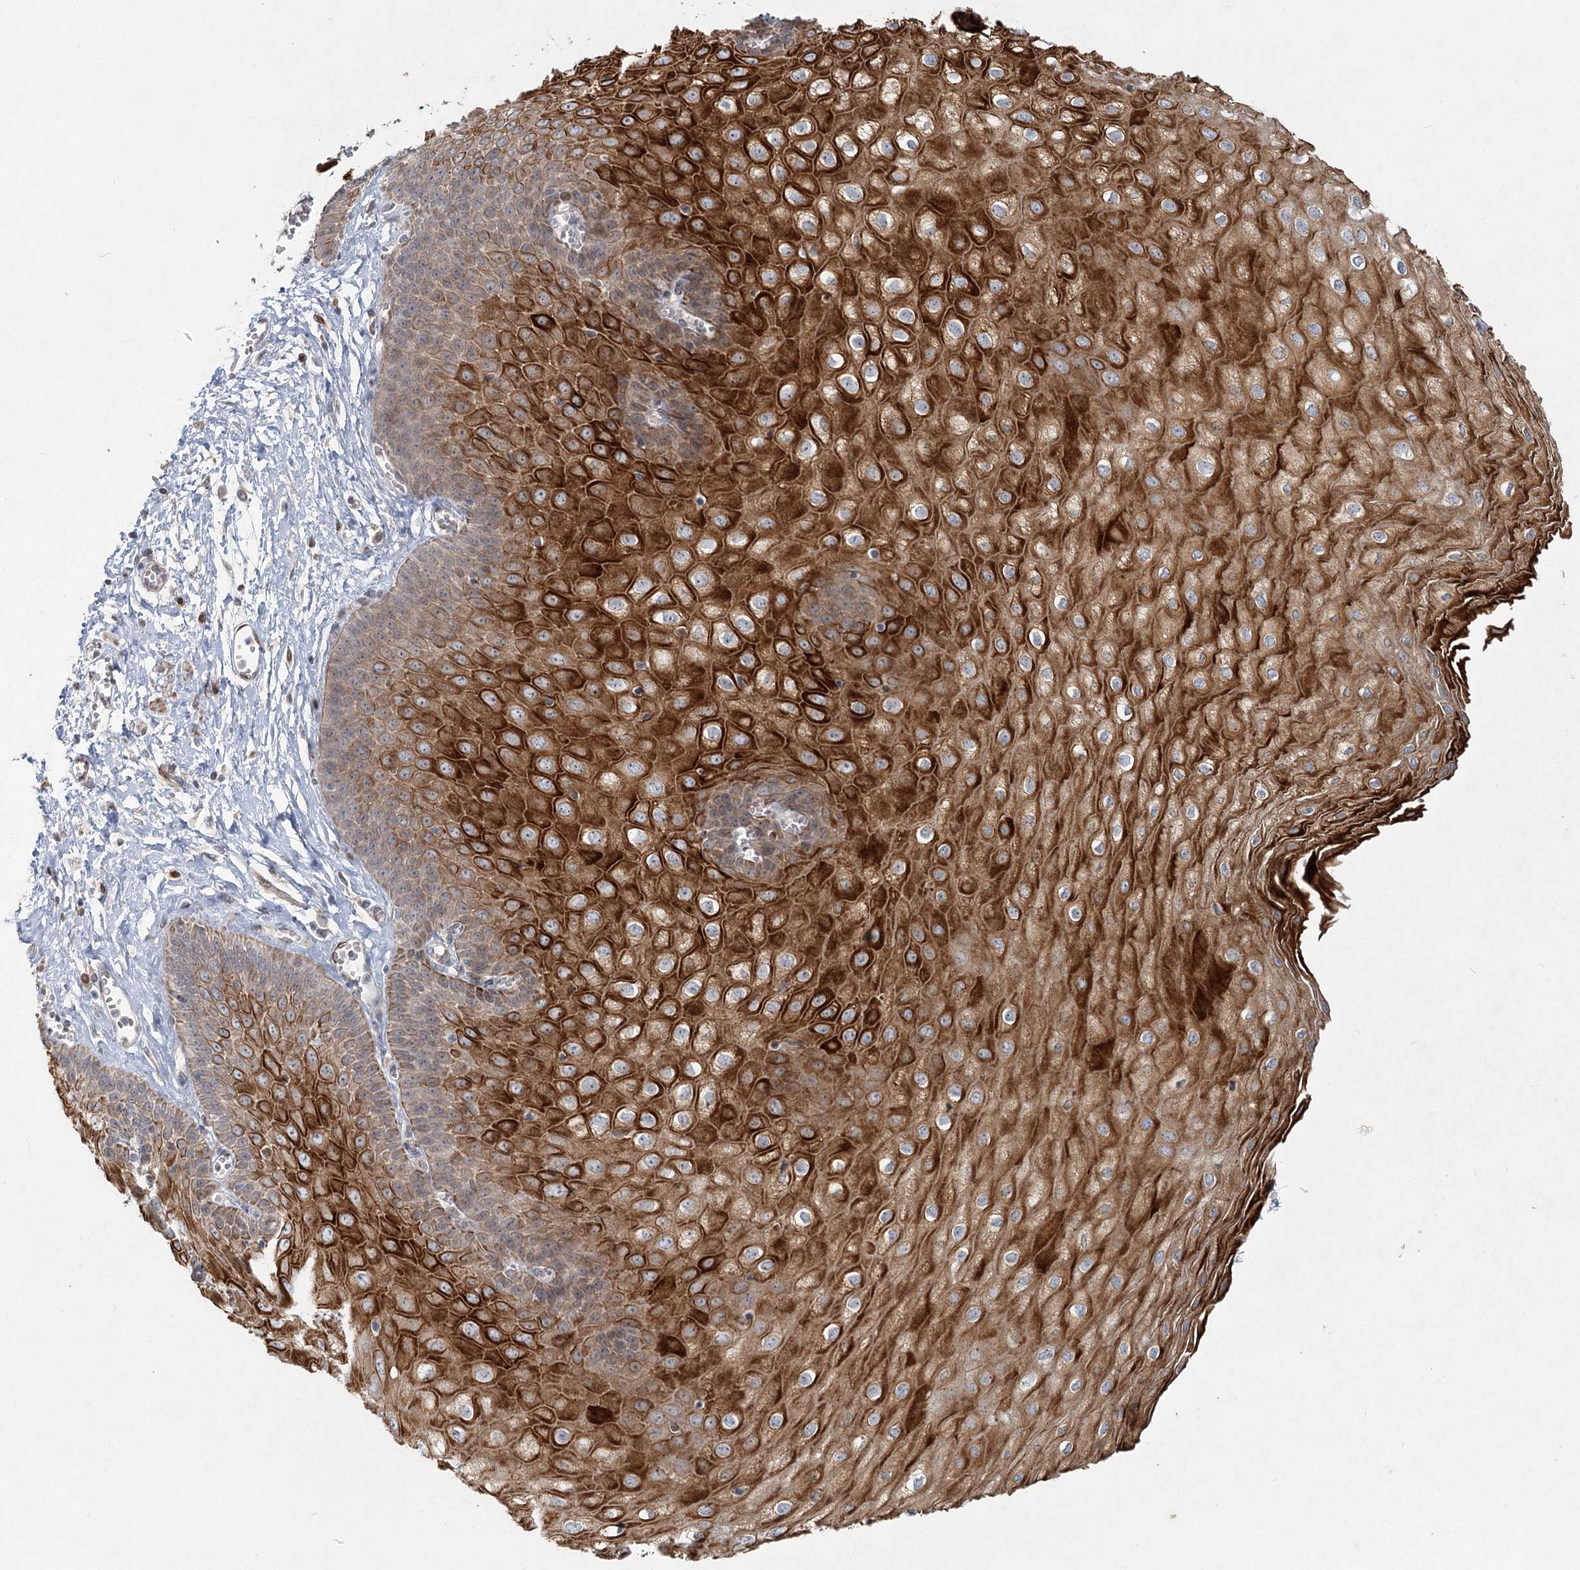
{"staining": {"intensity": "strong", "quantity": "25%-75%", "location": "cytoplasmic/membranous"}, "tissue": "esophagus", "cell_type": "Squamous epithelial cells", "image_type": "normal", "snomed": [{"axis": "morphology", "description": "Normal tissue, NOS"}, {"axis": "topography", "description": "Esophagus"}], "caption": "A brown stain highlights strong cytoplasmic/membranous positivity of a protein in squamous epithelial cells of benign human esophagus. Nuclei are stained in blue.", "gene": "LRP2BP", "patient": {"sex": "male", "age": 60}}